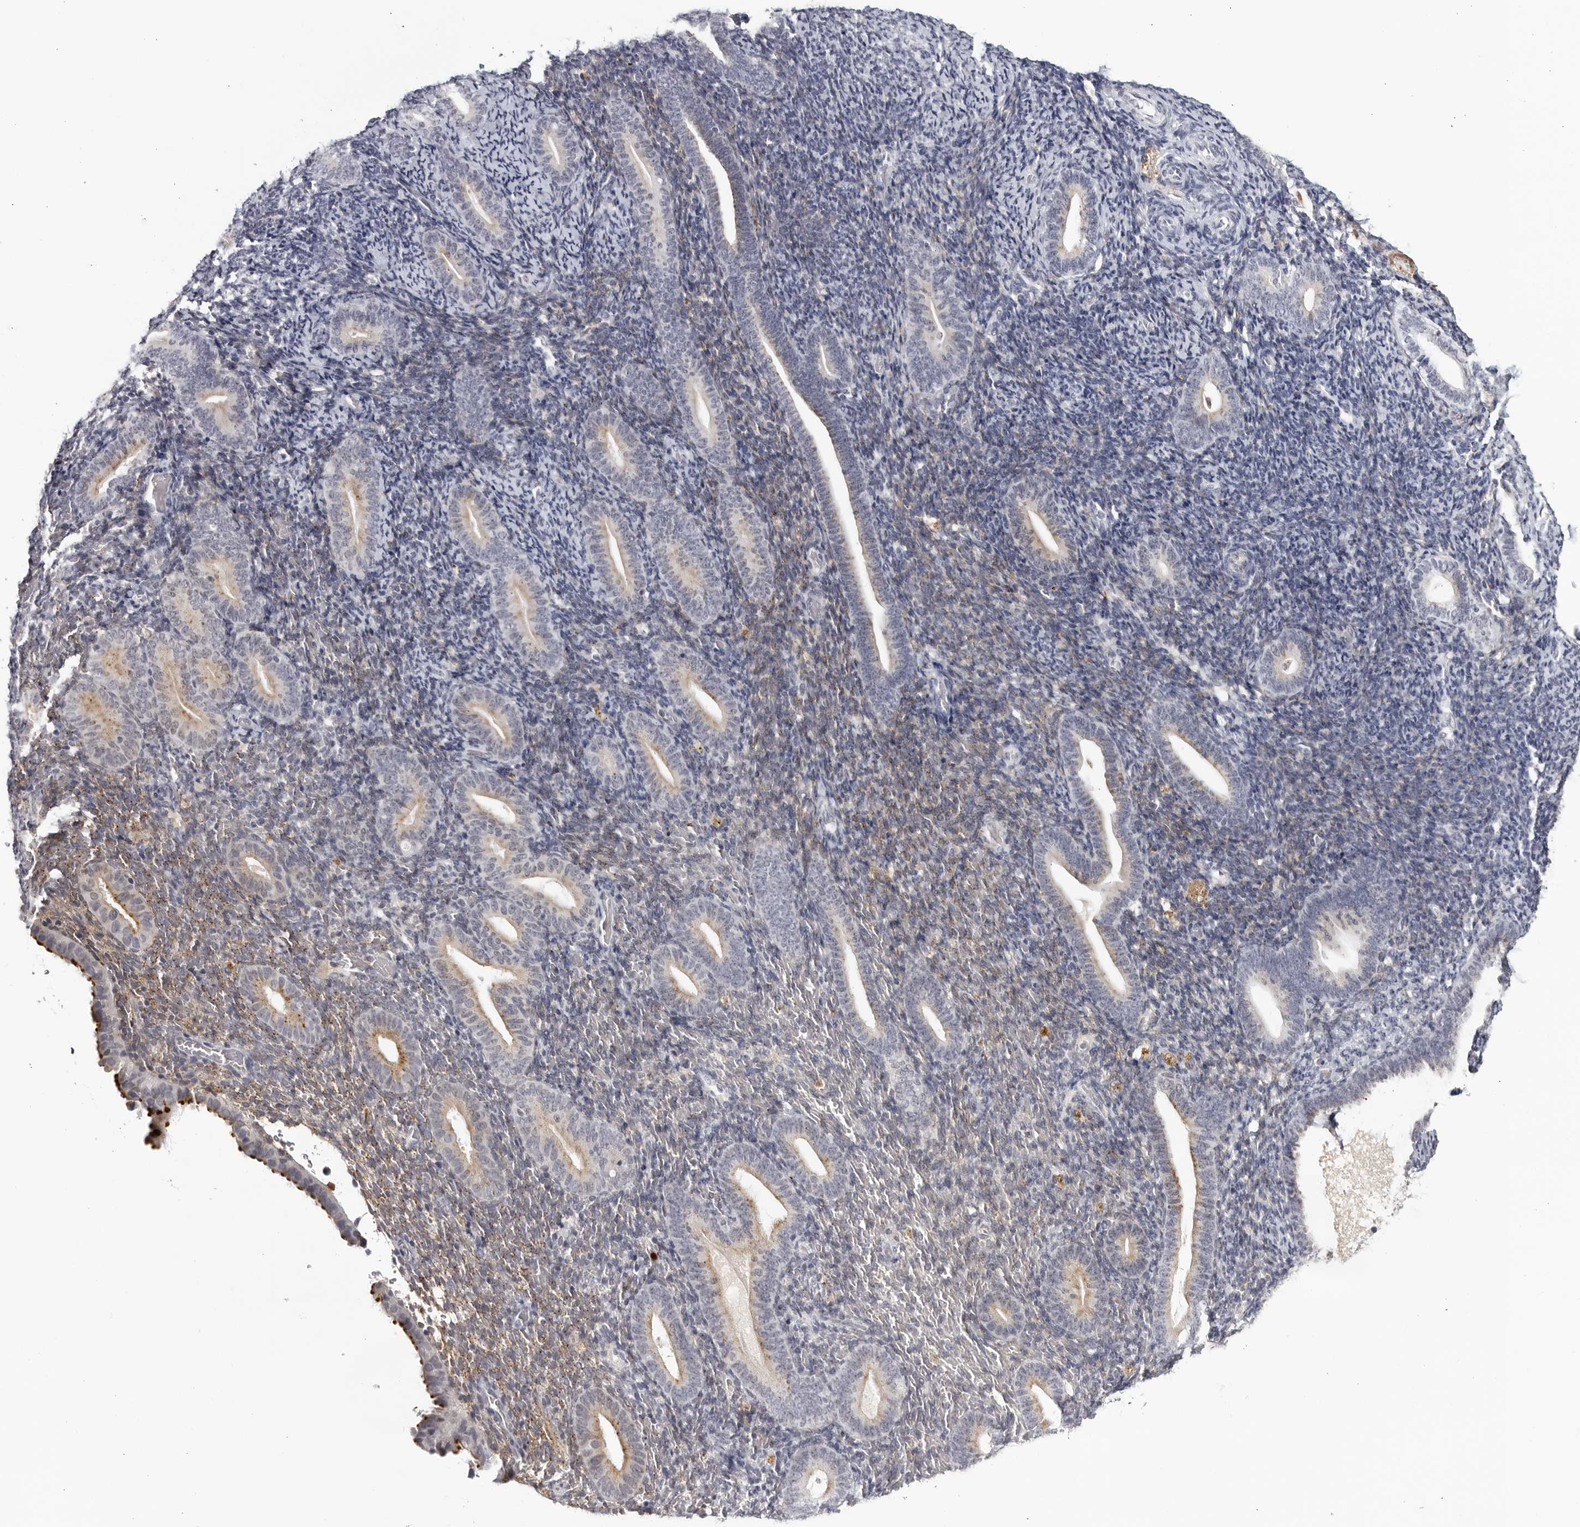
{"staining": {"intensity": "weak", "quantity": "25%-75%", "location": "cytoplasmic/membranous"}, "tissue": "endometrium", "cell_type": "Cells in endometrial stroma", "image_type": "normal", "snomed": [{"axis": "morphology", "description": "Normal tissue, NOS"}, {"axis": "topography", "description": "Endometrium"}], "caption": "DAB immunohistochemical staining of normal endometrium displays weak cytoplasmic/membranous protein expression in about 25%-75% of cells in endometrial stroma. (DAB (3,3'-diaminobenzidine) IHC with brightfield microscopy, high magnification).", "gene": "STRADB", "patient": {"sex": "female", "age": 51}}